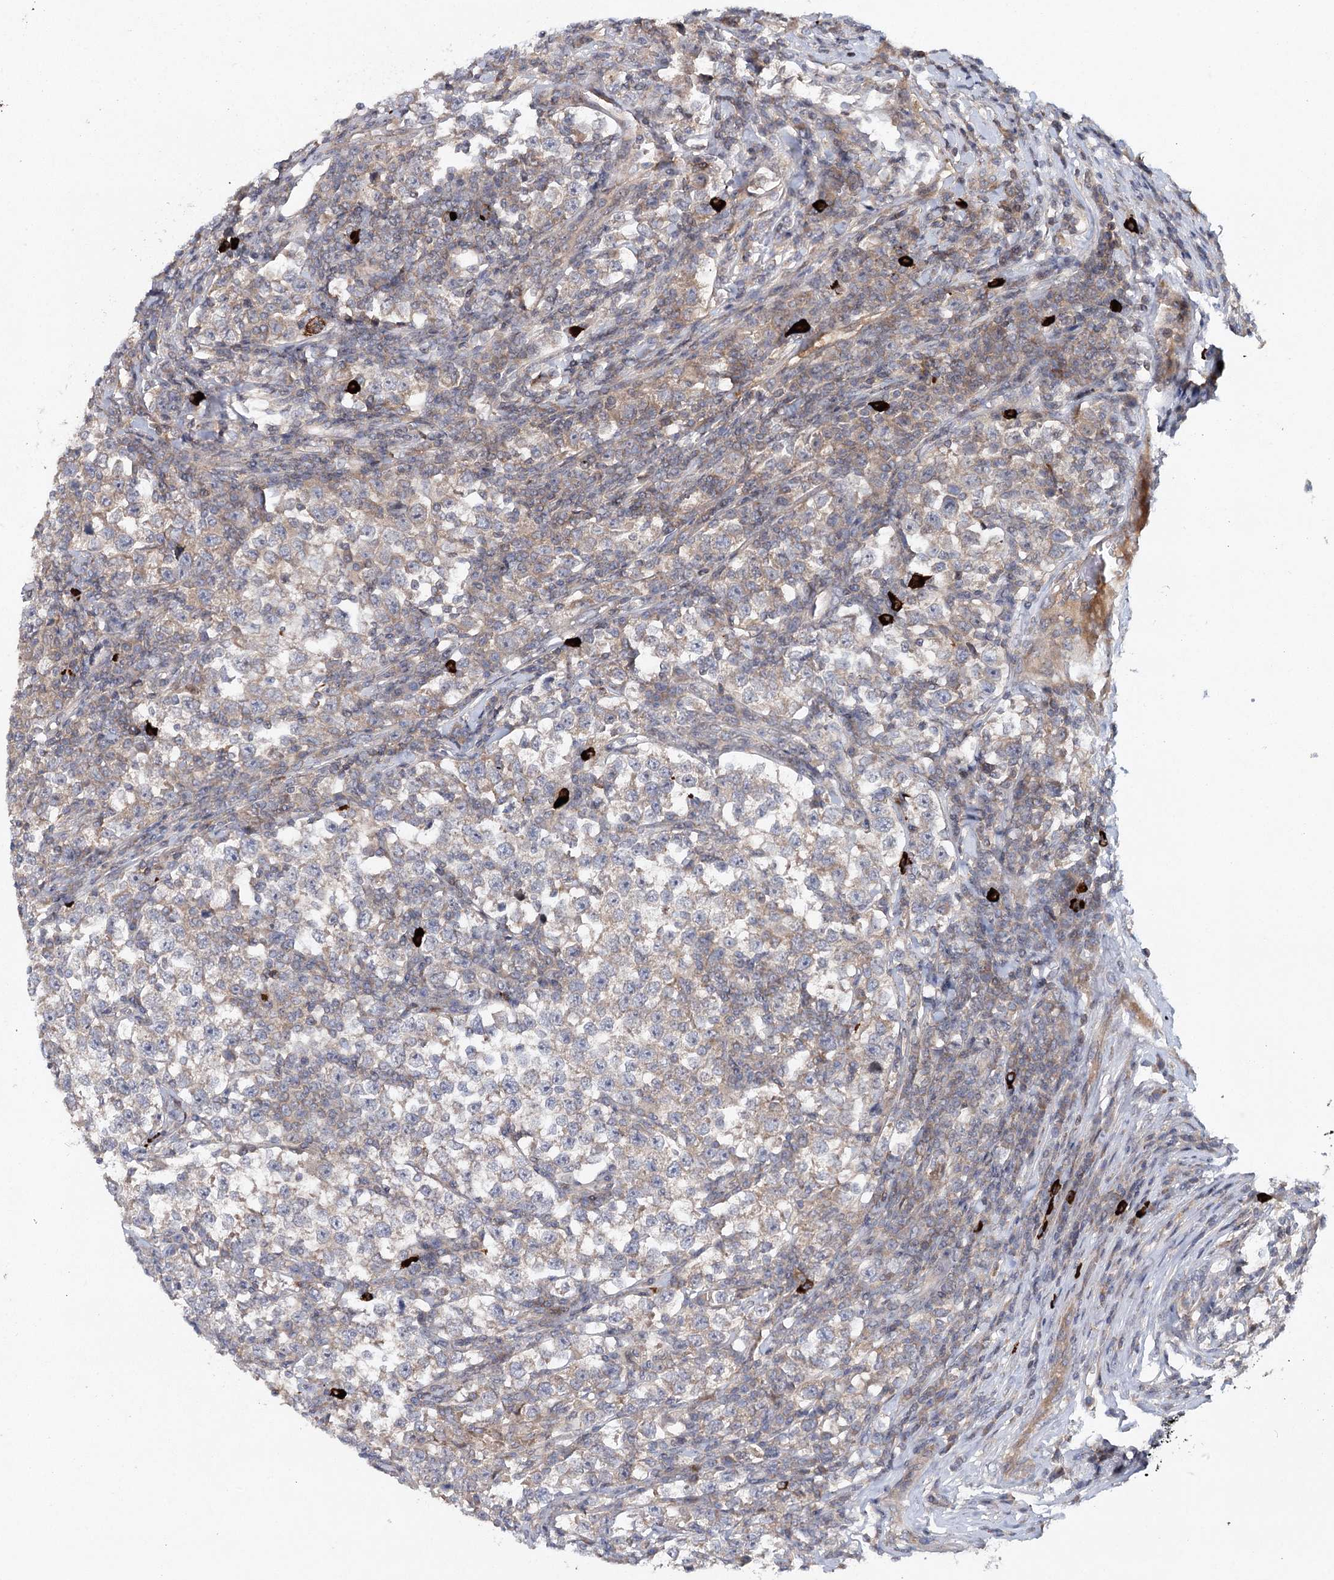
{"staining": {"intensity": "weak", "quantity": ">75%", "location": "cytoplasmic/membranous"}, "tissue": "testis cancer", "cell_type": "Tumor cells", "image_type": "cancer", "snomed": [{"axis": "morphology", "description": "Normal tissue, NOS"}, {"axis": "morphology", "description": "Seminoma, NOS"}, {"axis": "topography", "description": "Testis"}], "caption": "The micrograph exhibits staining of testis cancer, revealing weak cytoplasmic/membranous protein positivity (brown color) within tumor cells.", "gene": "MAP3K13", "patient": {"sex": "male", "age": 43}}